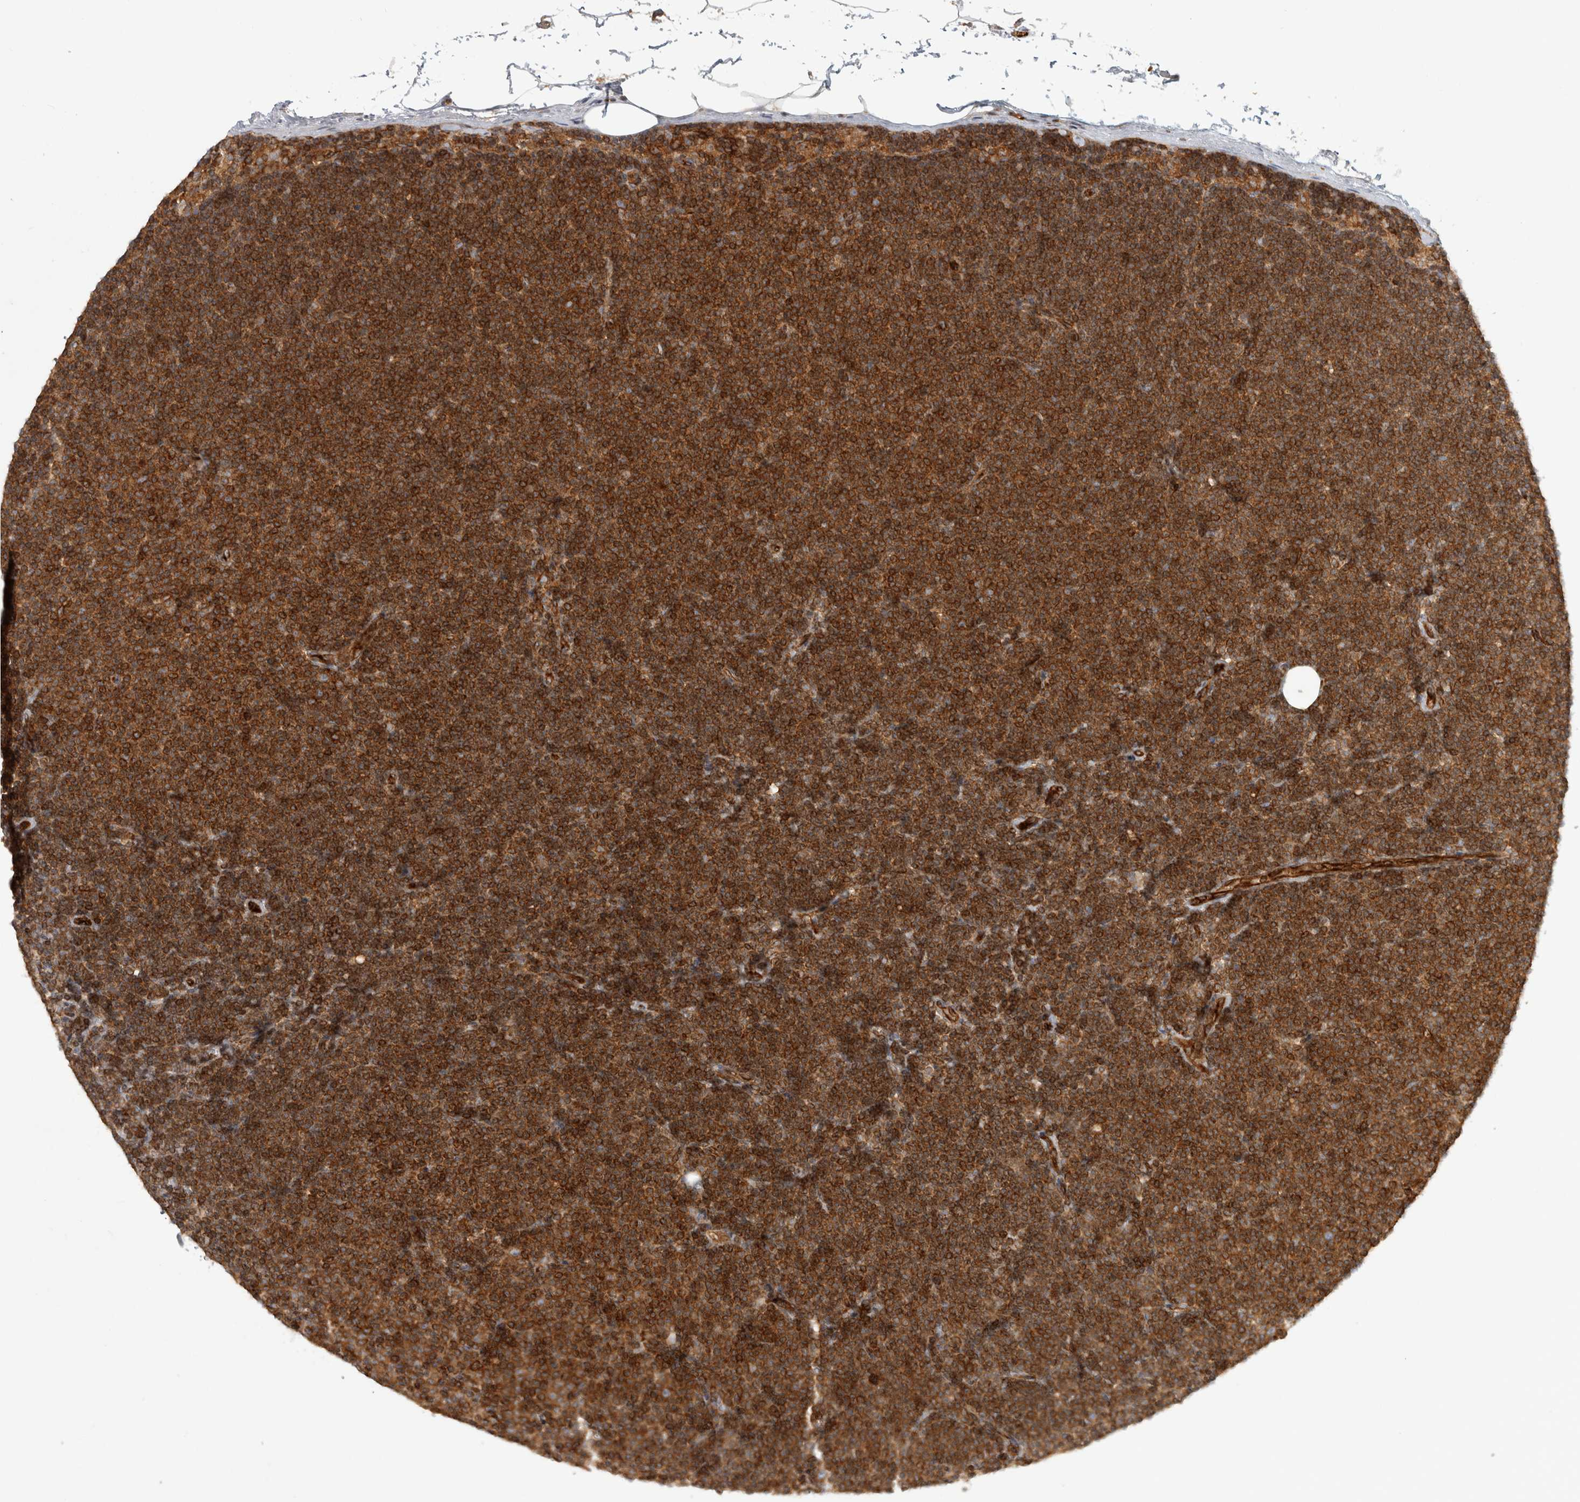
{"staining": {"intensity": "strong", "quantity": ">75%", "location": "cytoplasmic/membranous"}, "tissue": "lymphoma", "cell_type": "Tumor cells", "image_type": "cancer", "snomed": [{"axis": "morphology", "description": "Malignant lymphoma, non-Hodgkin's type, Low grade"}, {"axis": "topography", "description": "Lymph node"}], "caption": "IHC image of lymphoma stained for a protein (brown), which reveals high levels of strong cytoplasmic/membranous expression in about >75% of tumor cells.", "gene": "HLA-E", "patient": {"sex": "female", "age": 53}}